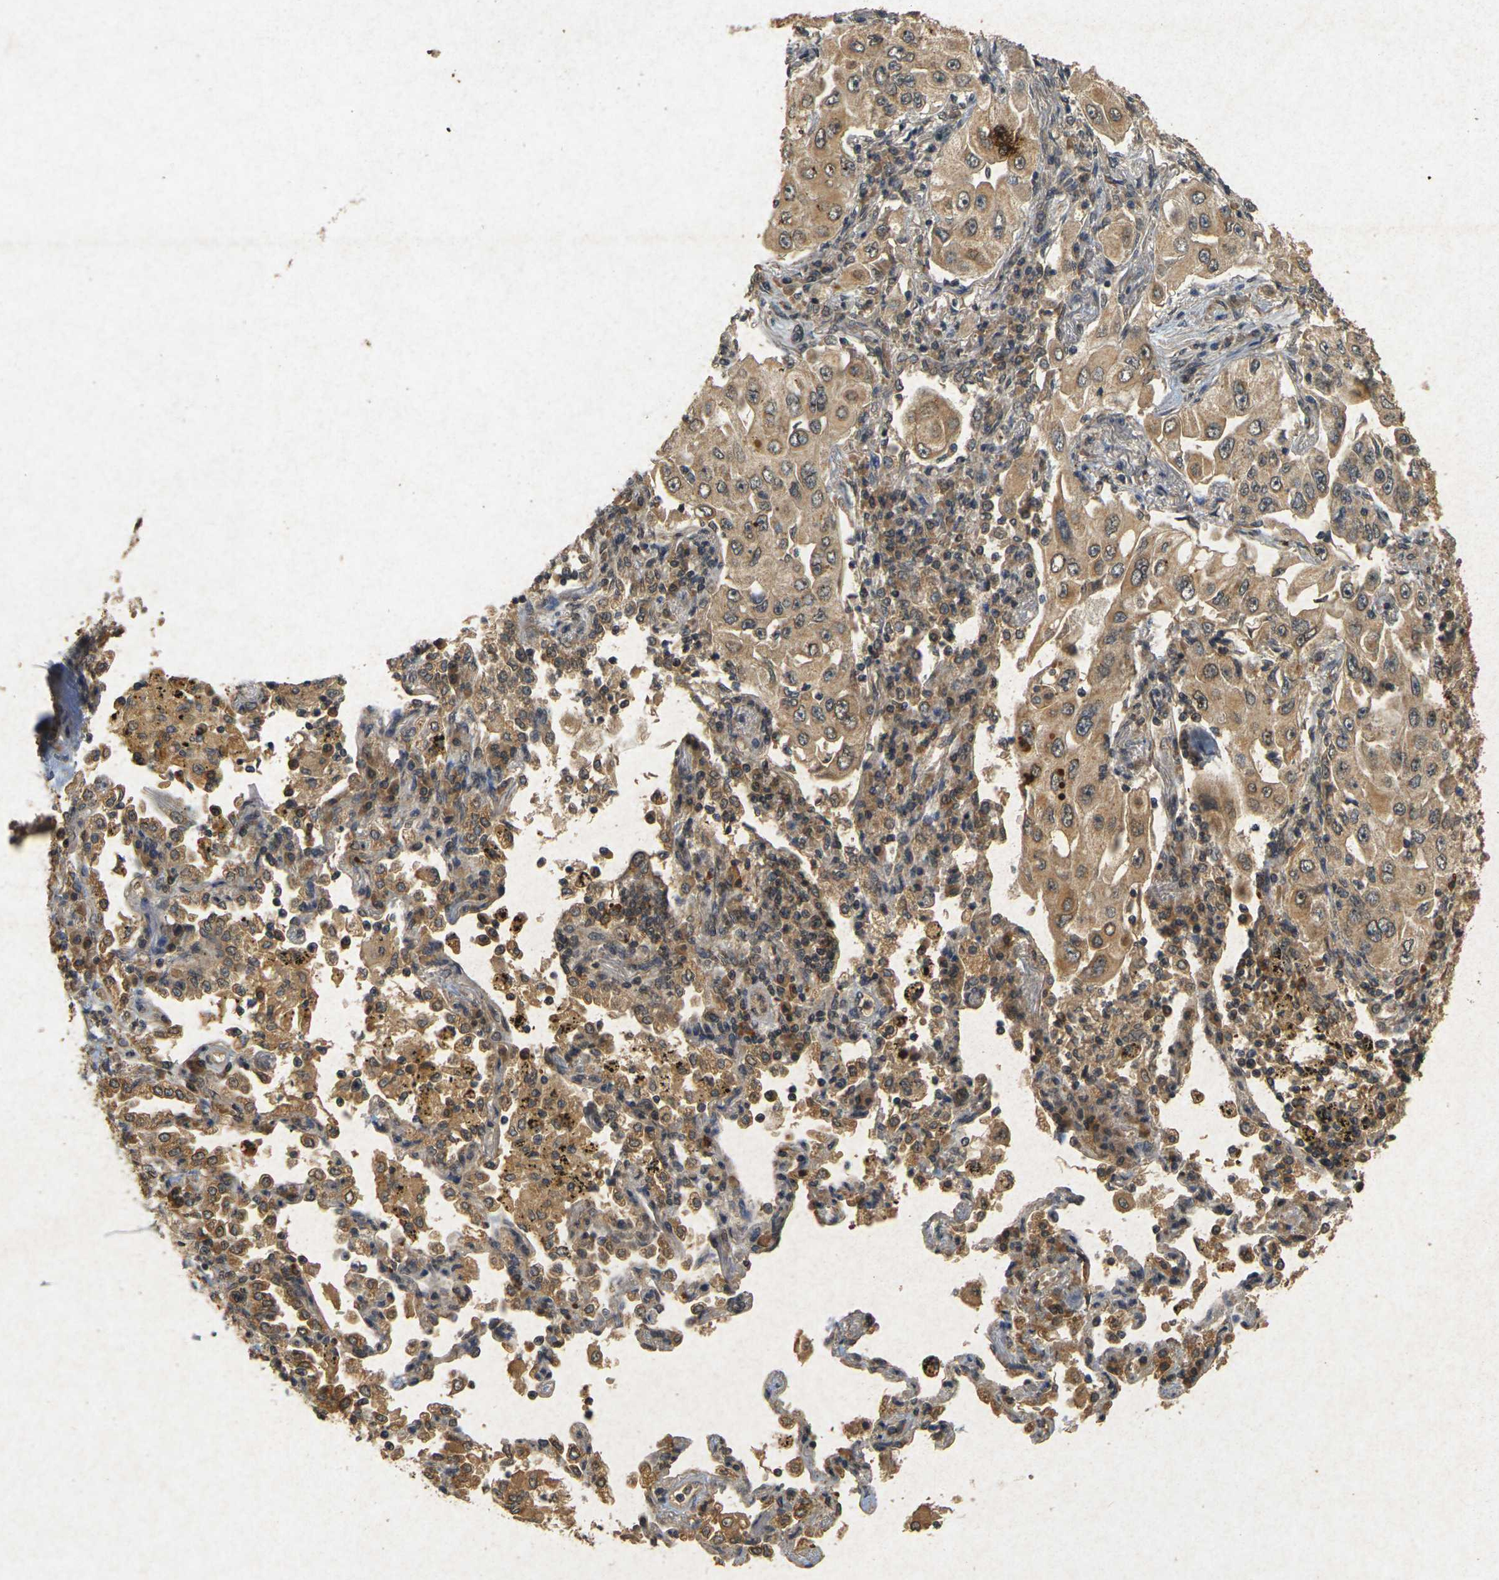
{"staining": {"intensity": "moderate", "quantity": ">75%", "location": "cytoplasmic/membranous"}, "tissue": "lung cancer", "cell_type": "Tumor cells", "image_type": "cancer", "snomed": [{"axis": "morphology", "description": "Adenocarcinoma, NOS"}, {"axis": "topography", "description": "Lung"}], "caption": "Immunohistochemical staining of human lung cancer (adenocarcinoma) reveals medium levels of moderate cytoplasmic/membranous protein expression in about >75% of tumor cells.", "gene": "ERN1", "patient": {"sex": "male", "age": 84}}